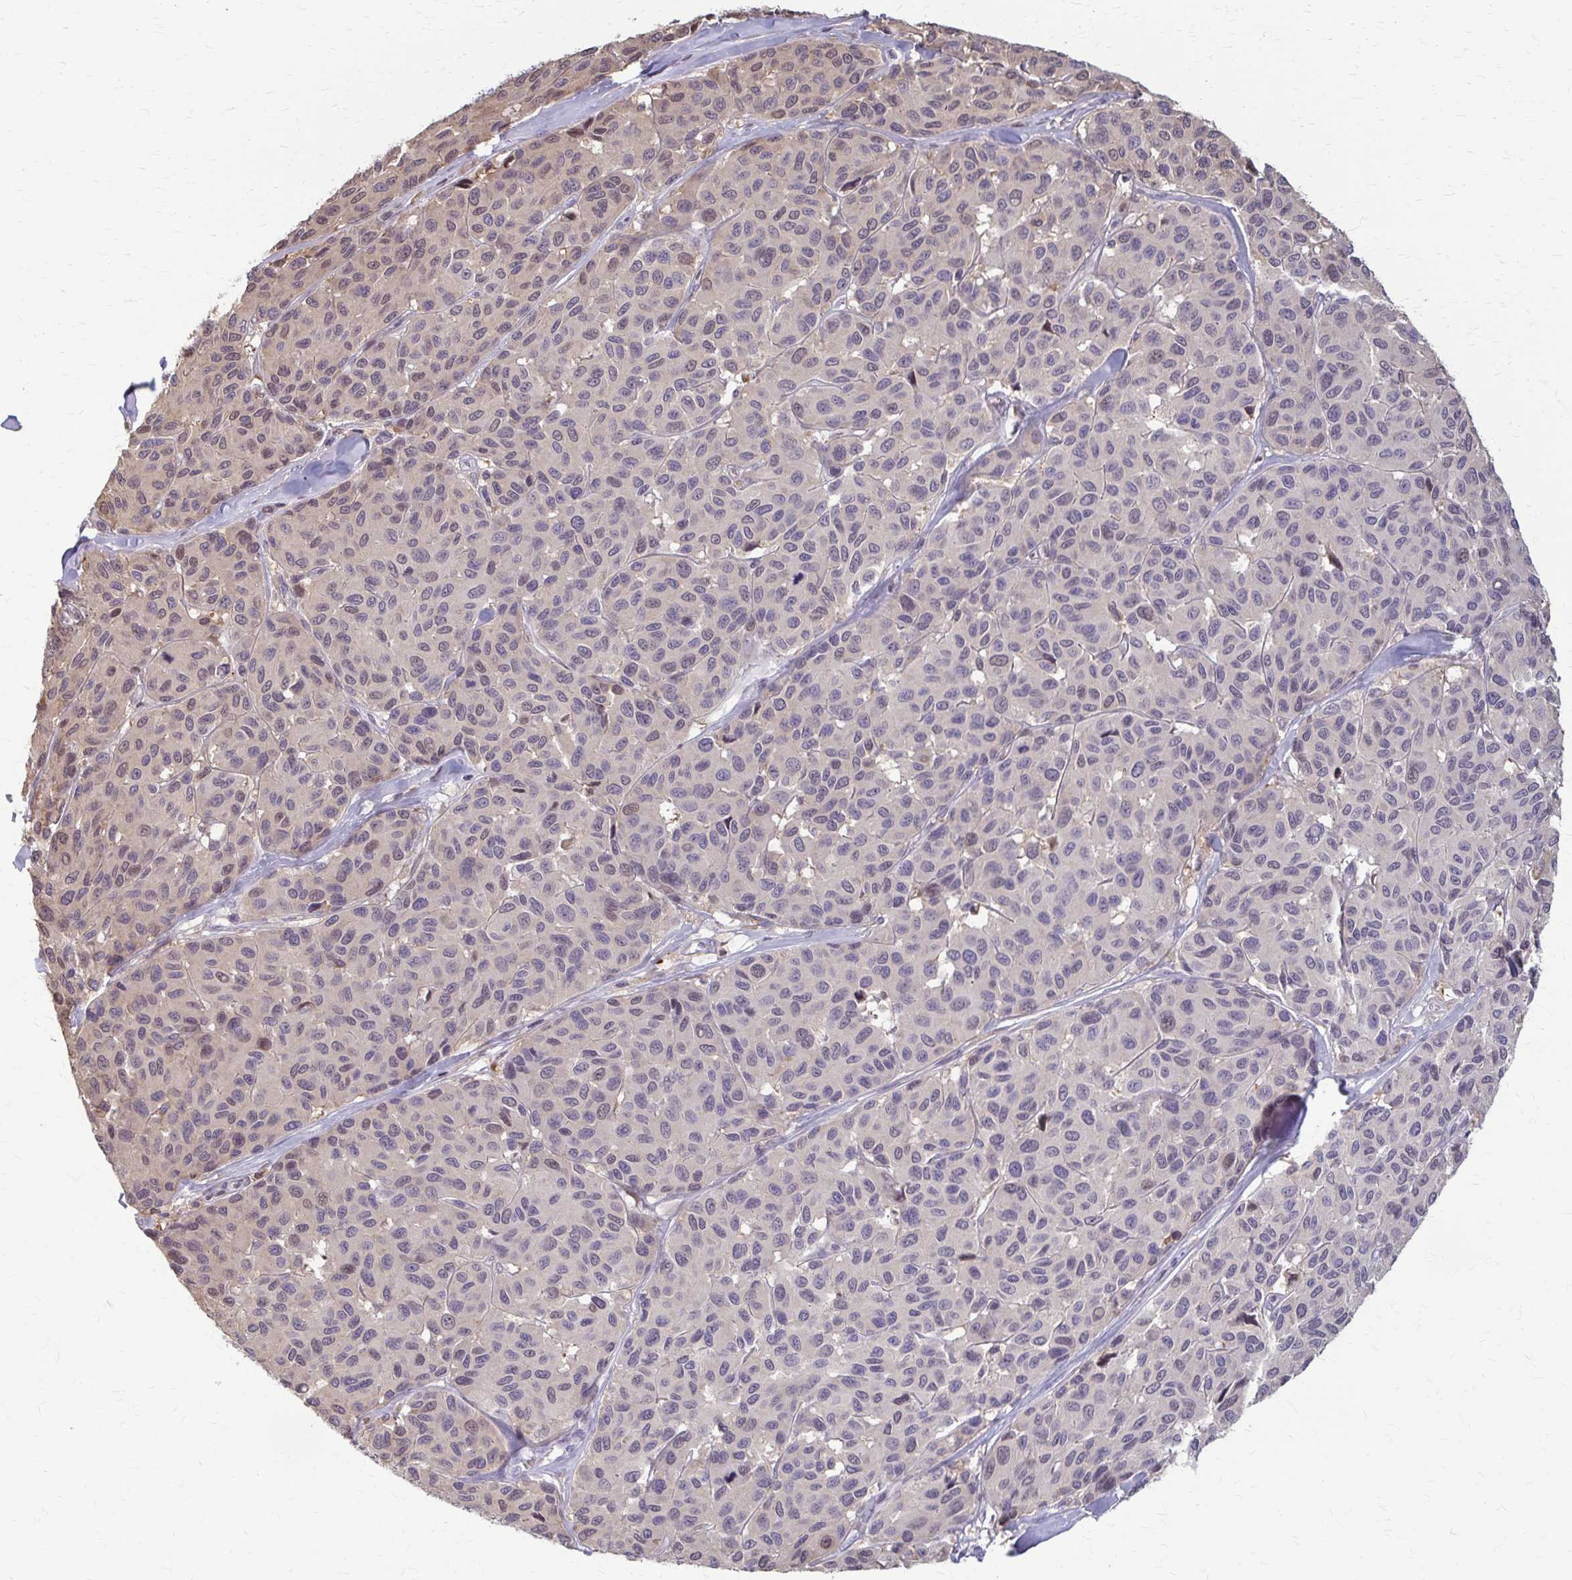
{"staining": {"intensity": "weak", "quantity": "<25%", "location": "nuclear"}, "tissue": "melanoma", "cell_type": "Tumor cells", "image_type": "cancer", "snomed": [{"axis": "morphology", "description": "Malignant melanoma, NOS"}, {"axis": "topography", "description": "Skin"}], "caption": "Immunohistochemical staining of melanoma demonstrates no significant expression in tumor cells.", "gene": "ZNF34", "patient": {"sex": "female", "age": 66}}